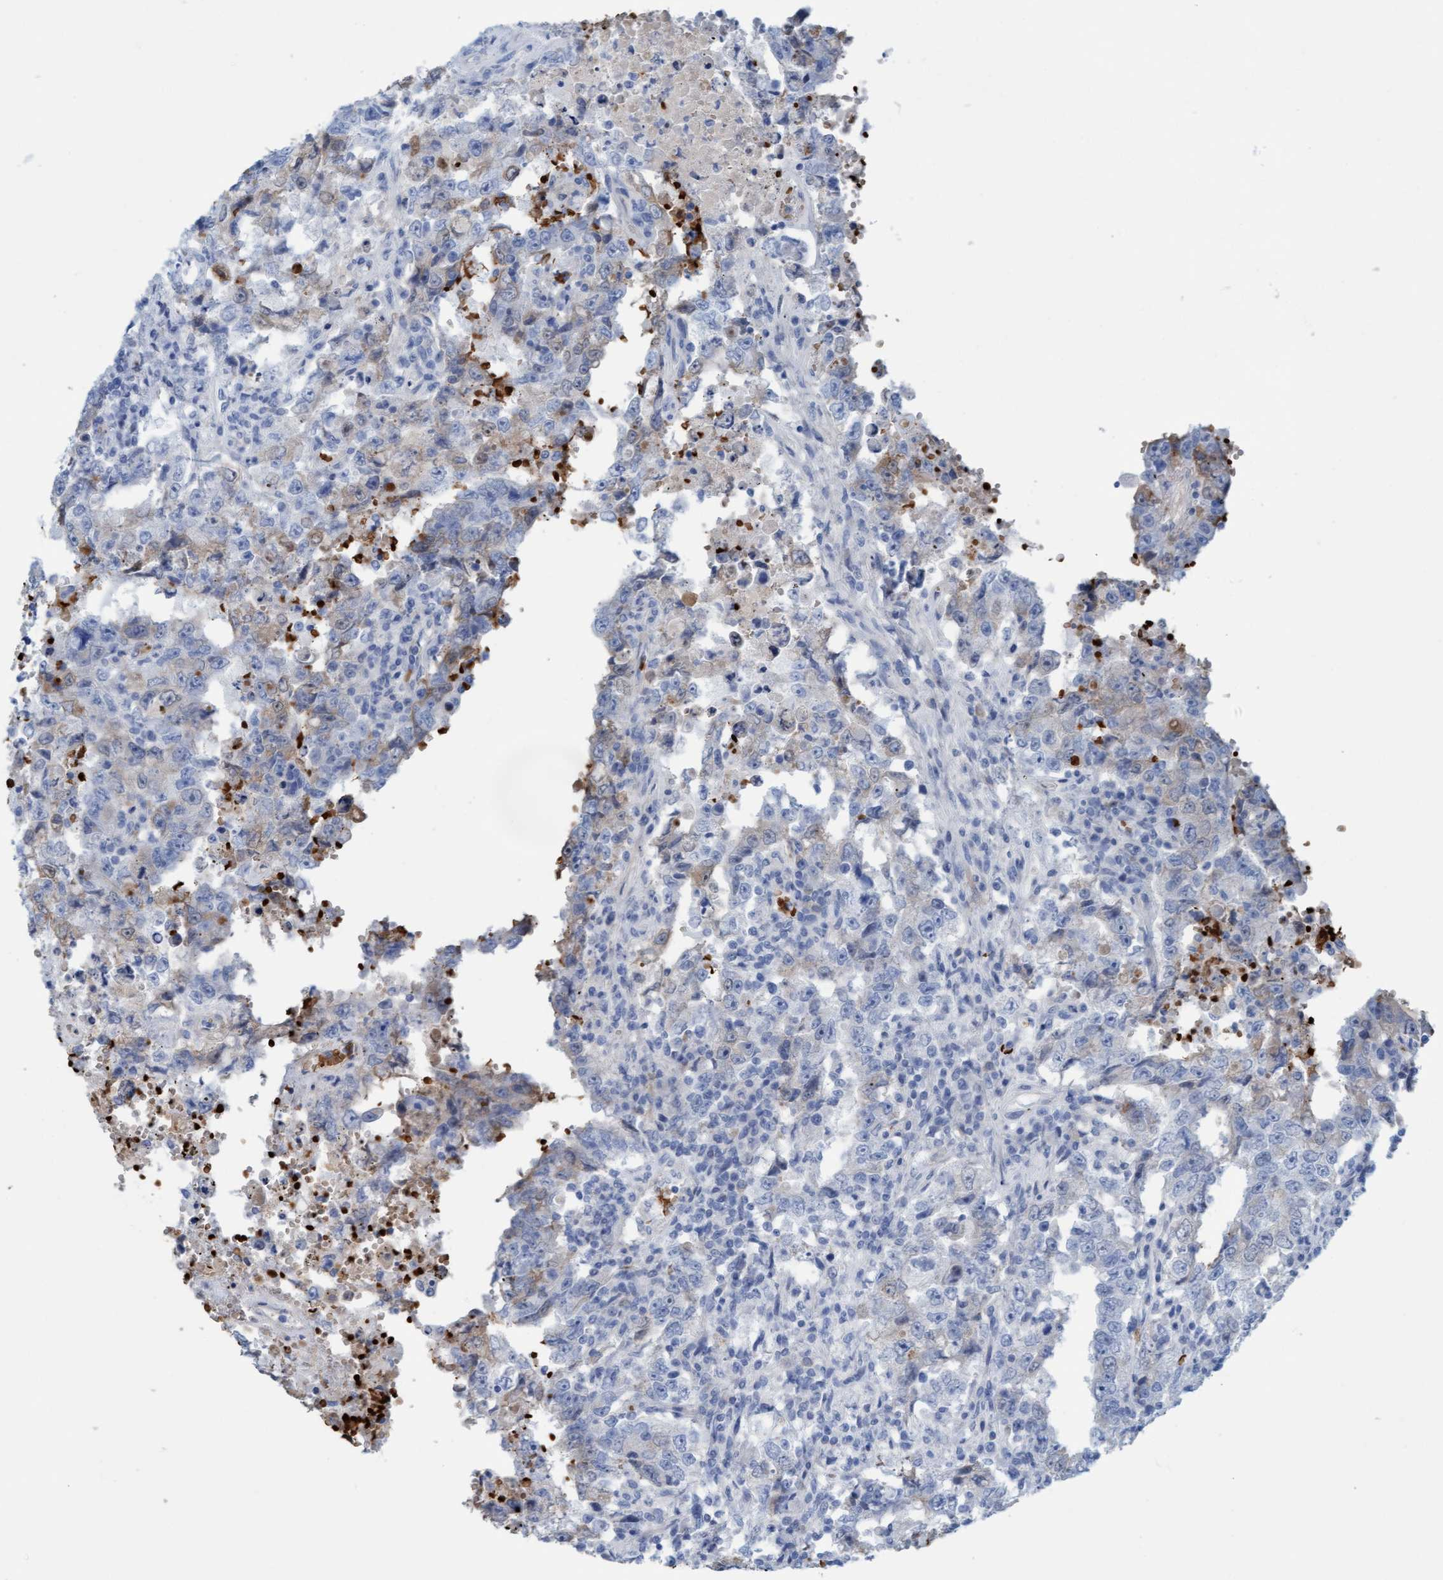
{"staining": {"intensity": "weak", "quantity": "<25%", "location": "cytoplasmic/membranous"}, "tissue": "testis cancer", "cell_type": "Tumor cells", "image_type": "cancer", "snomed": [{"axis": "morphology", "description": "Carcinoma, Embryonal, NOS"}, {"axis": "topography", "description": "Testis"}], "caption": "Human testis cancer (embryonal carcinoma) stained for a protein using immunohistochemistry (IHC) exhibits no expression in tumor cells.", "gene": "P2RX5", "patient": {"sex": "male", "age": 26}}